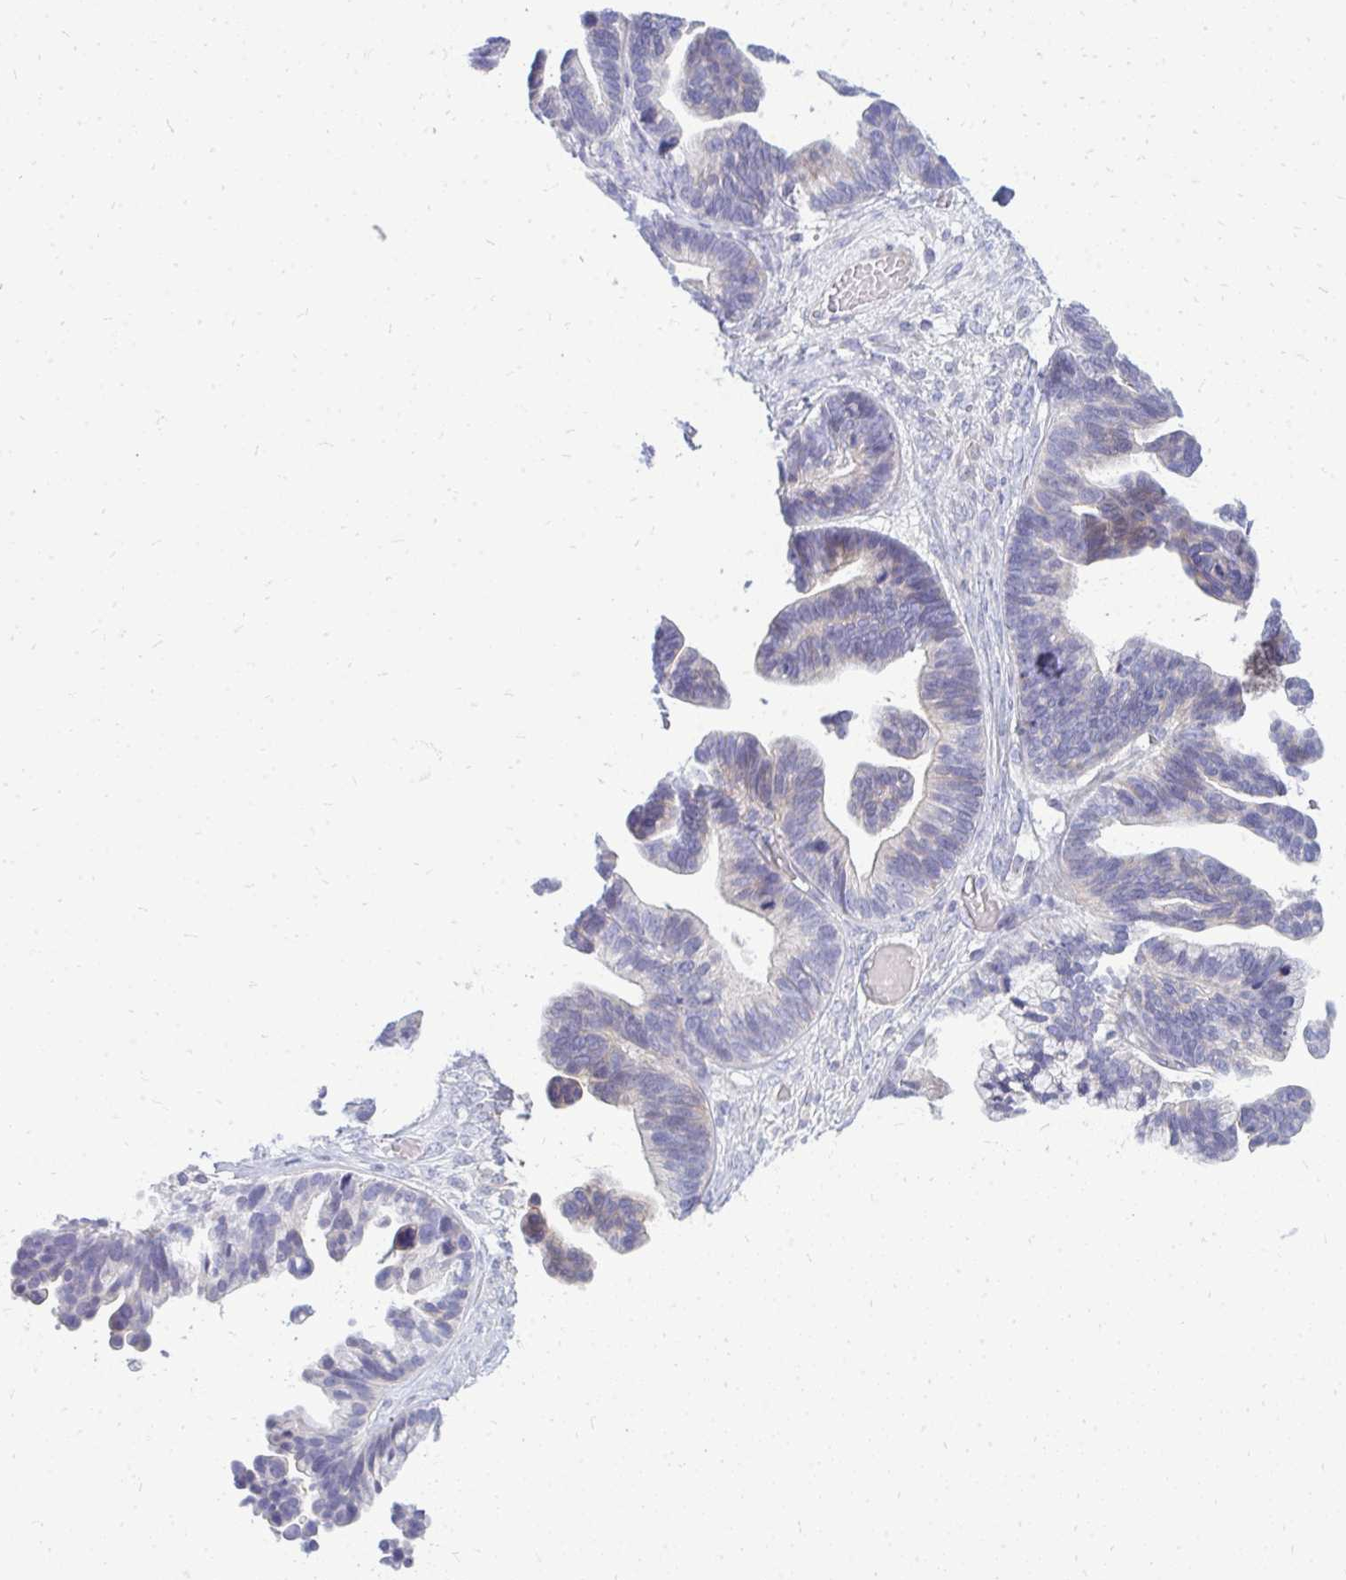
{"staining": {"intensity": "negative", "quantity": "none", "location": "none"}, "tissue": "ovarian cancer", "cell_type": "Tumor cells", "image_type": "cancer", "snomed": [{"axis": "morphology", "description": "Cystadenocarcinoma, serous, NOS"}, {"axis": "topography", "description": "Ovary"}], "caption": "This photomicrograph is of ovarian cancer (serous cystadenocarcinoma) stained with IHC to label a protein in brown with the nuclei are counter-stained blue. There is no positivity in tumor cells. Brightfield microscopy of immunohistochemistry (IHC) stained with DAB (3,3'-diaminobenzidine) (brown) and hematoxylin (blue), captured at high magnification.", "gene": "TSPEAR", "patient": {"sex": "female", "age": 56}}